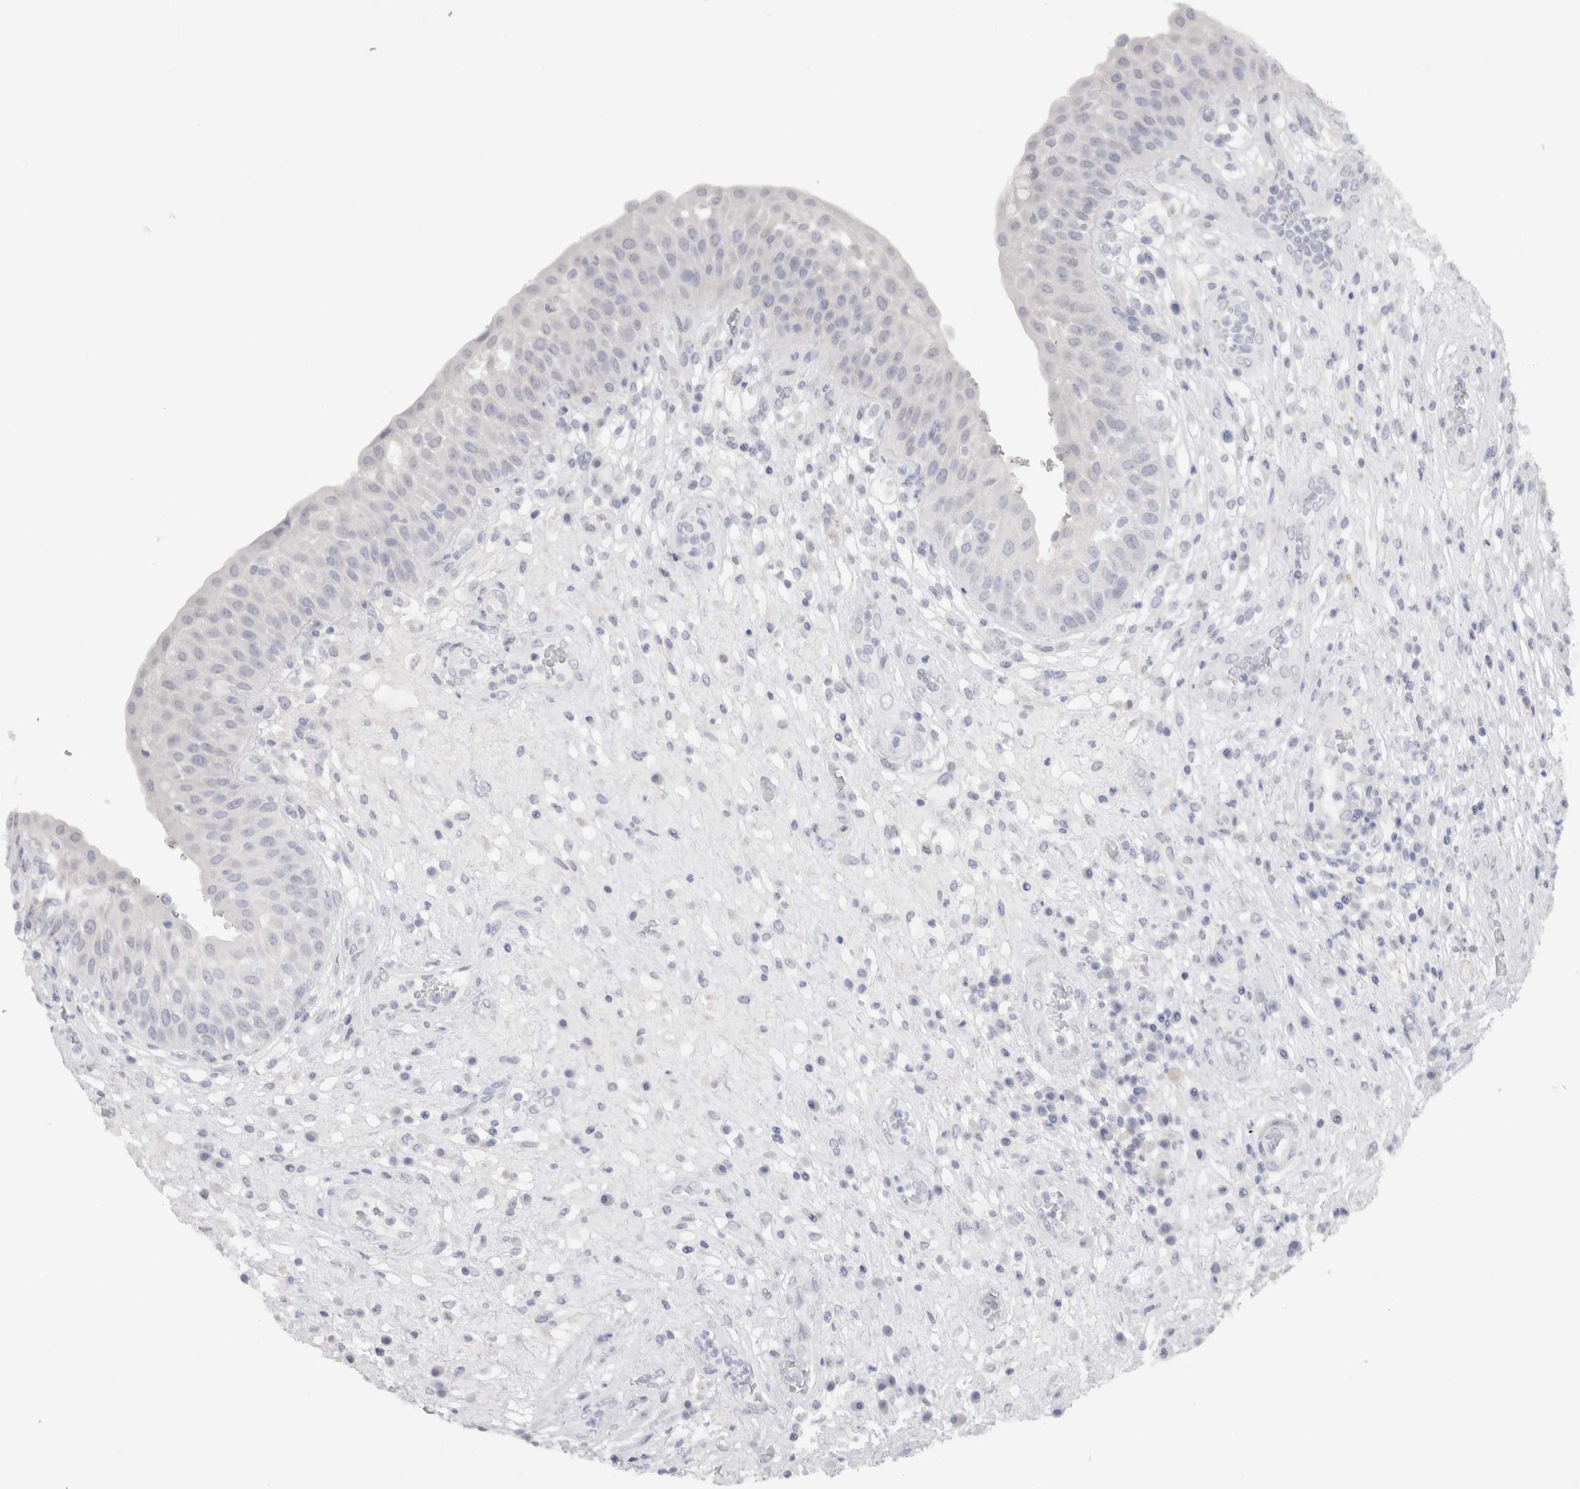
{"staining": {"intensity": "negative", "quantity": "none", "location": "none"}, "tissue": "urinary bladder", "cell_type": "Urothelial cells", "image_type": "normal", "snomed": [{"axis": "morphology", "description": "Normal tissue, NOS"}, {"axis": "topography", "description": "Urinary bladder"}], "caption": "The histopathology image shows no significant expression in urothelial cells of urinary bladder.", "gene": "C9orf50", "patient": {"sex": "female", "age": 62}}